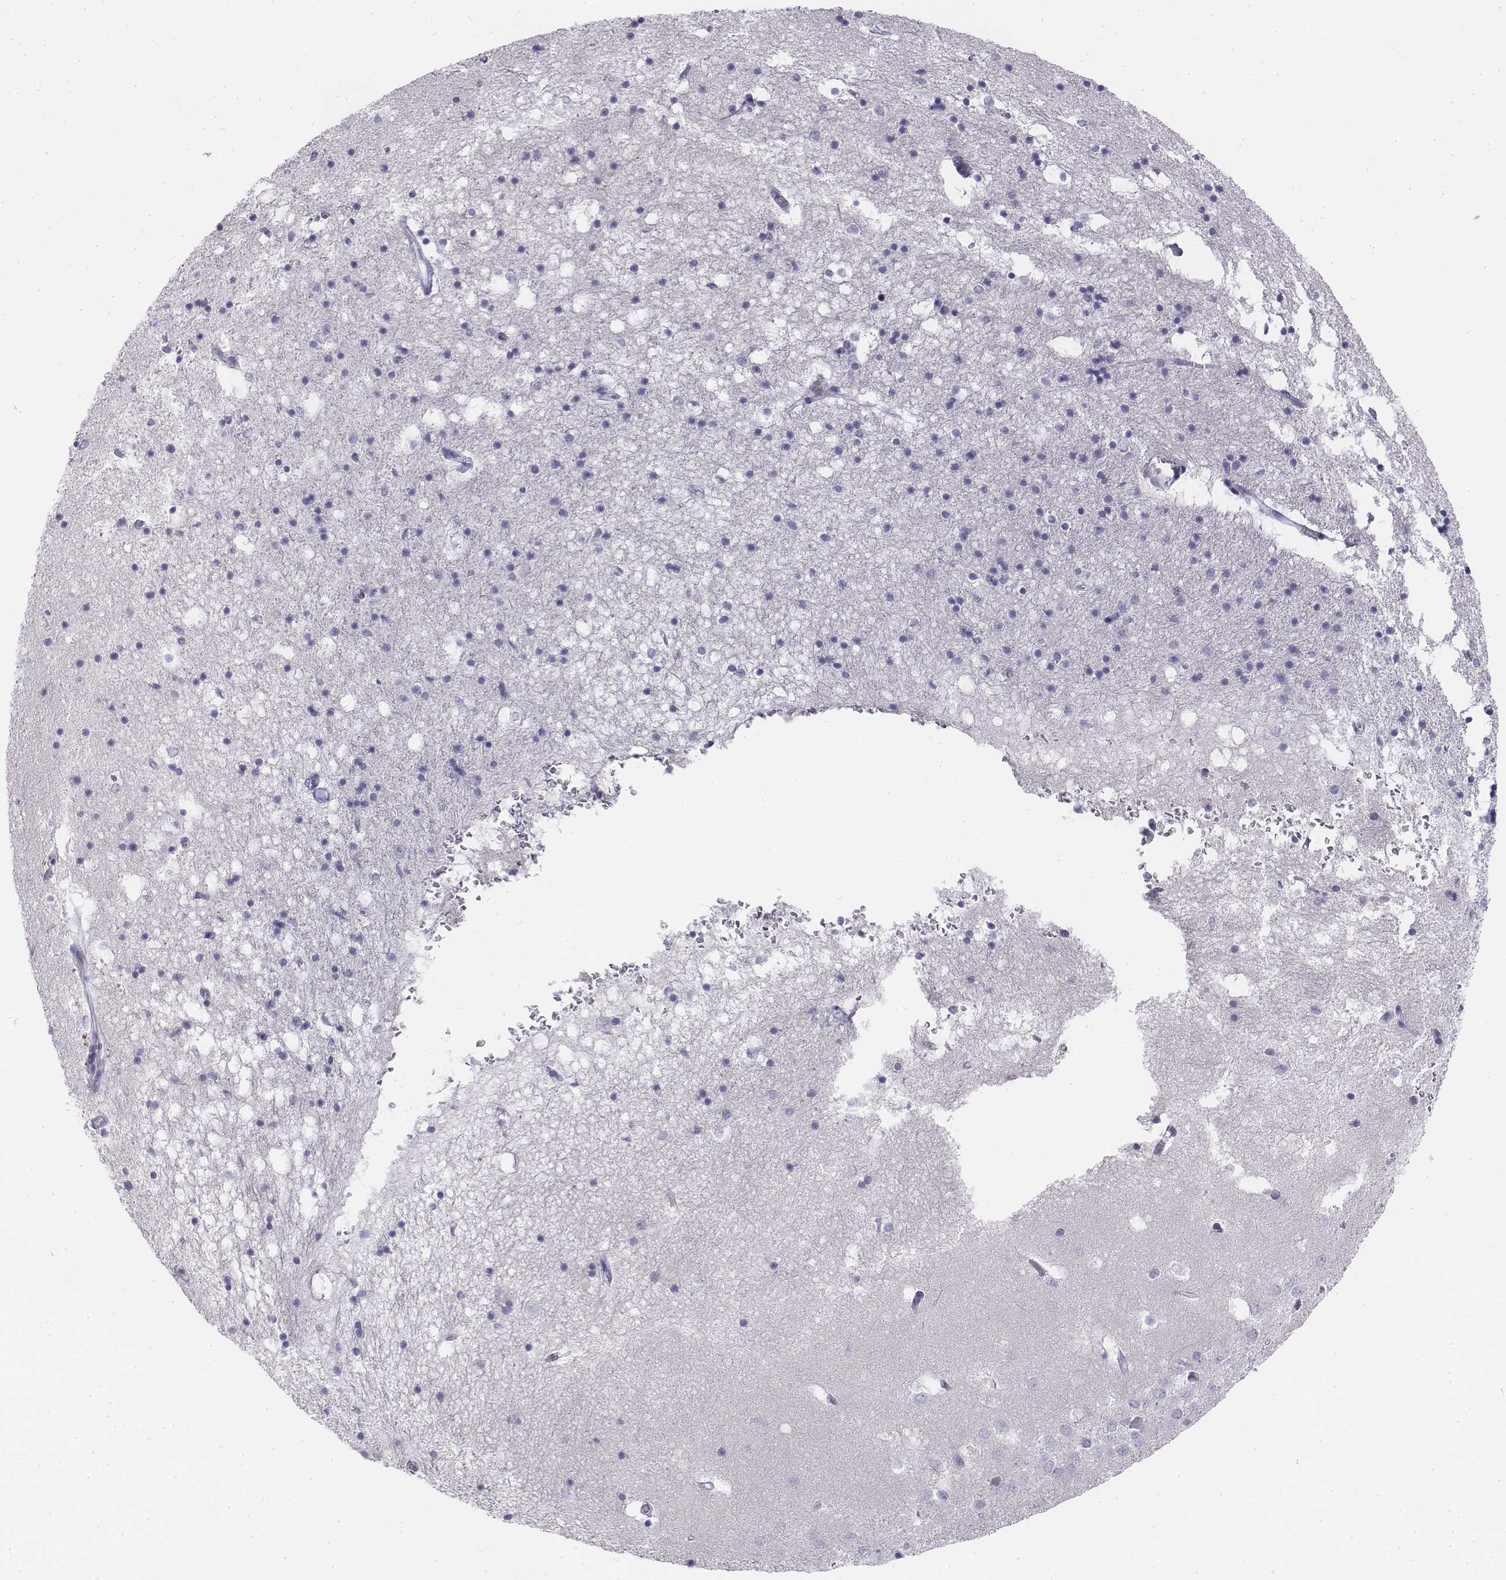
{"staining": {"intensity": "negative", "quantity": "none", "location": "none"}, "tissue": "hippocampus", "cell_type": "Glial cells", "image_type": "normal", "snomed": [{"axis": "morphology", "description": "Normal tissue, NOS"}, {"axis": "topography", "description": "Hippocampus"}], "caption": "DAB immunohistochemical staining of benign hippocampus shows no significant positivity in glial cells.", "gene": "TH", "patient": {"sex": "male", "age": 58}}